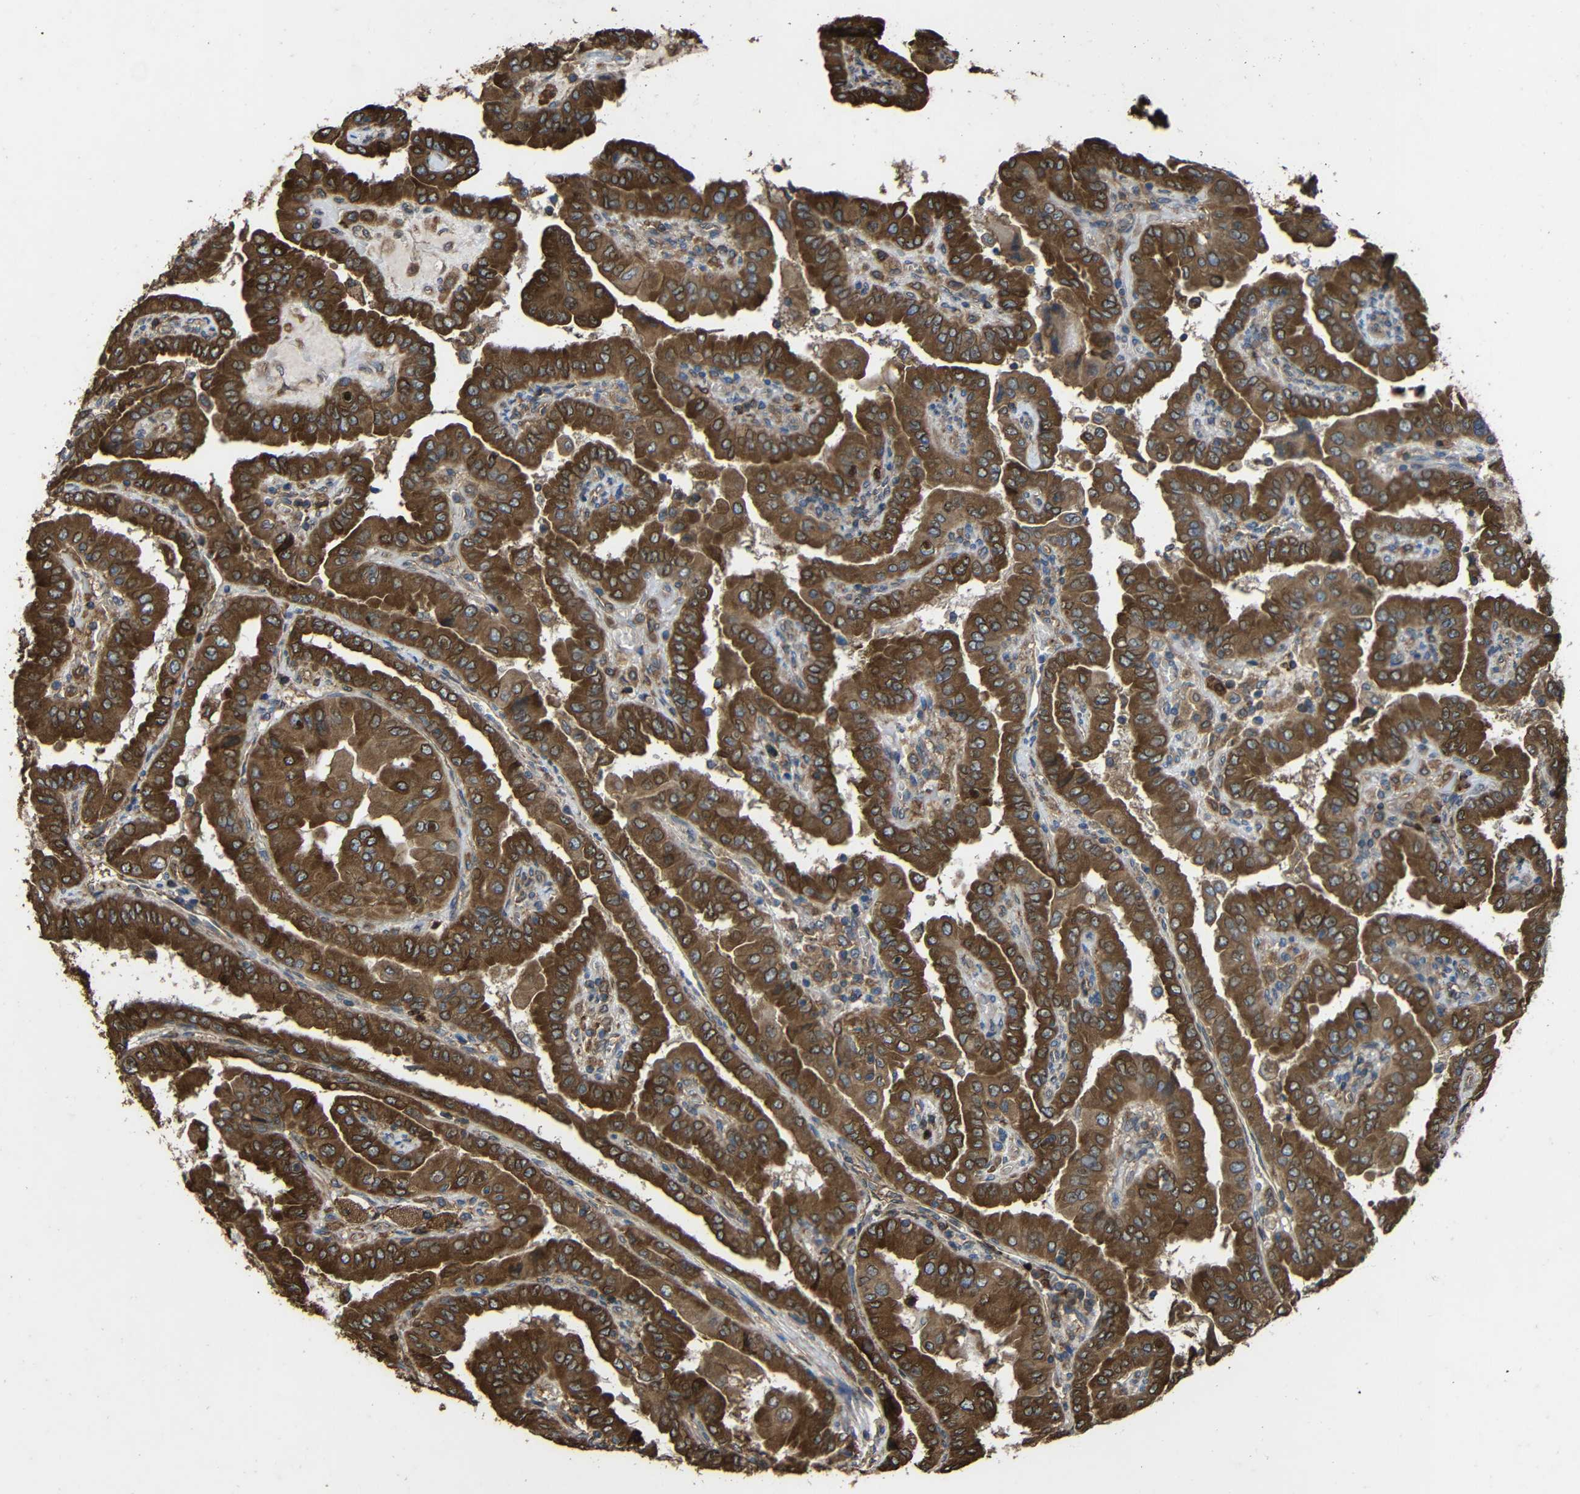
{"staining": {"intensity": "moderate", "quantity": ">75%", "location": "cytoplasmic/membranous"}, "tissue": "thyroid cancer", "cell_type": "Tumor cells", "image_type": "cancer", "snomed": [{"axis": "morphology", "description": "Papillary adenocarcinoma, NOS"}, {"axis": "topography", "description": "Thyroid gland"}], "caption": "DAB immunohistochemical staining of papillary adenocarcinoma (thyroid) exhibits moderate cytoplasmic/membranous protein positivity in about >75% of tumor cells.", "gene": "TREM2", "patient": {"sex": "male", "age": 33}}